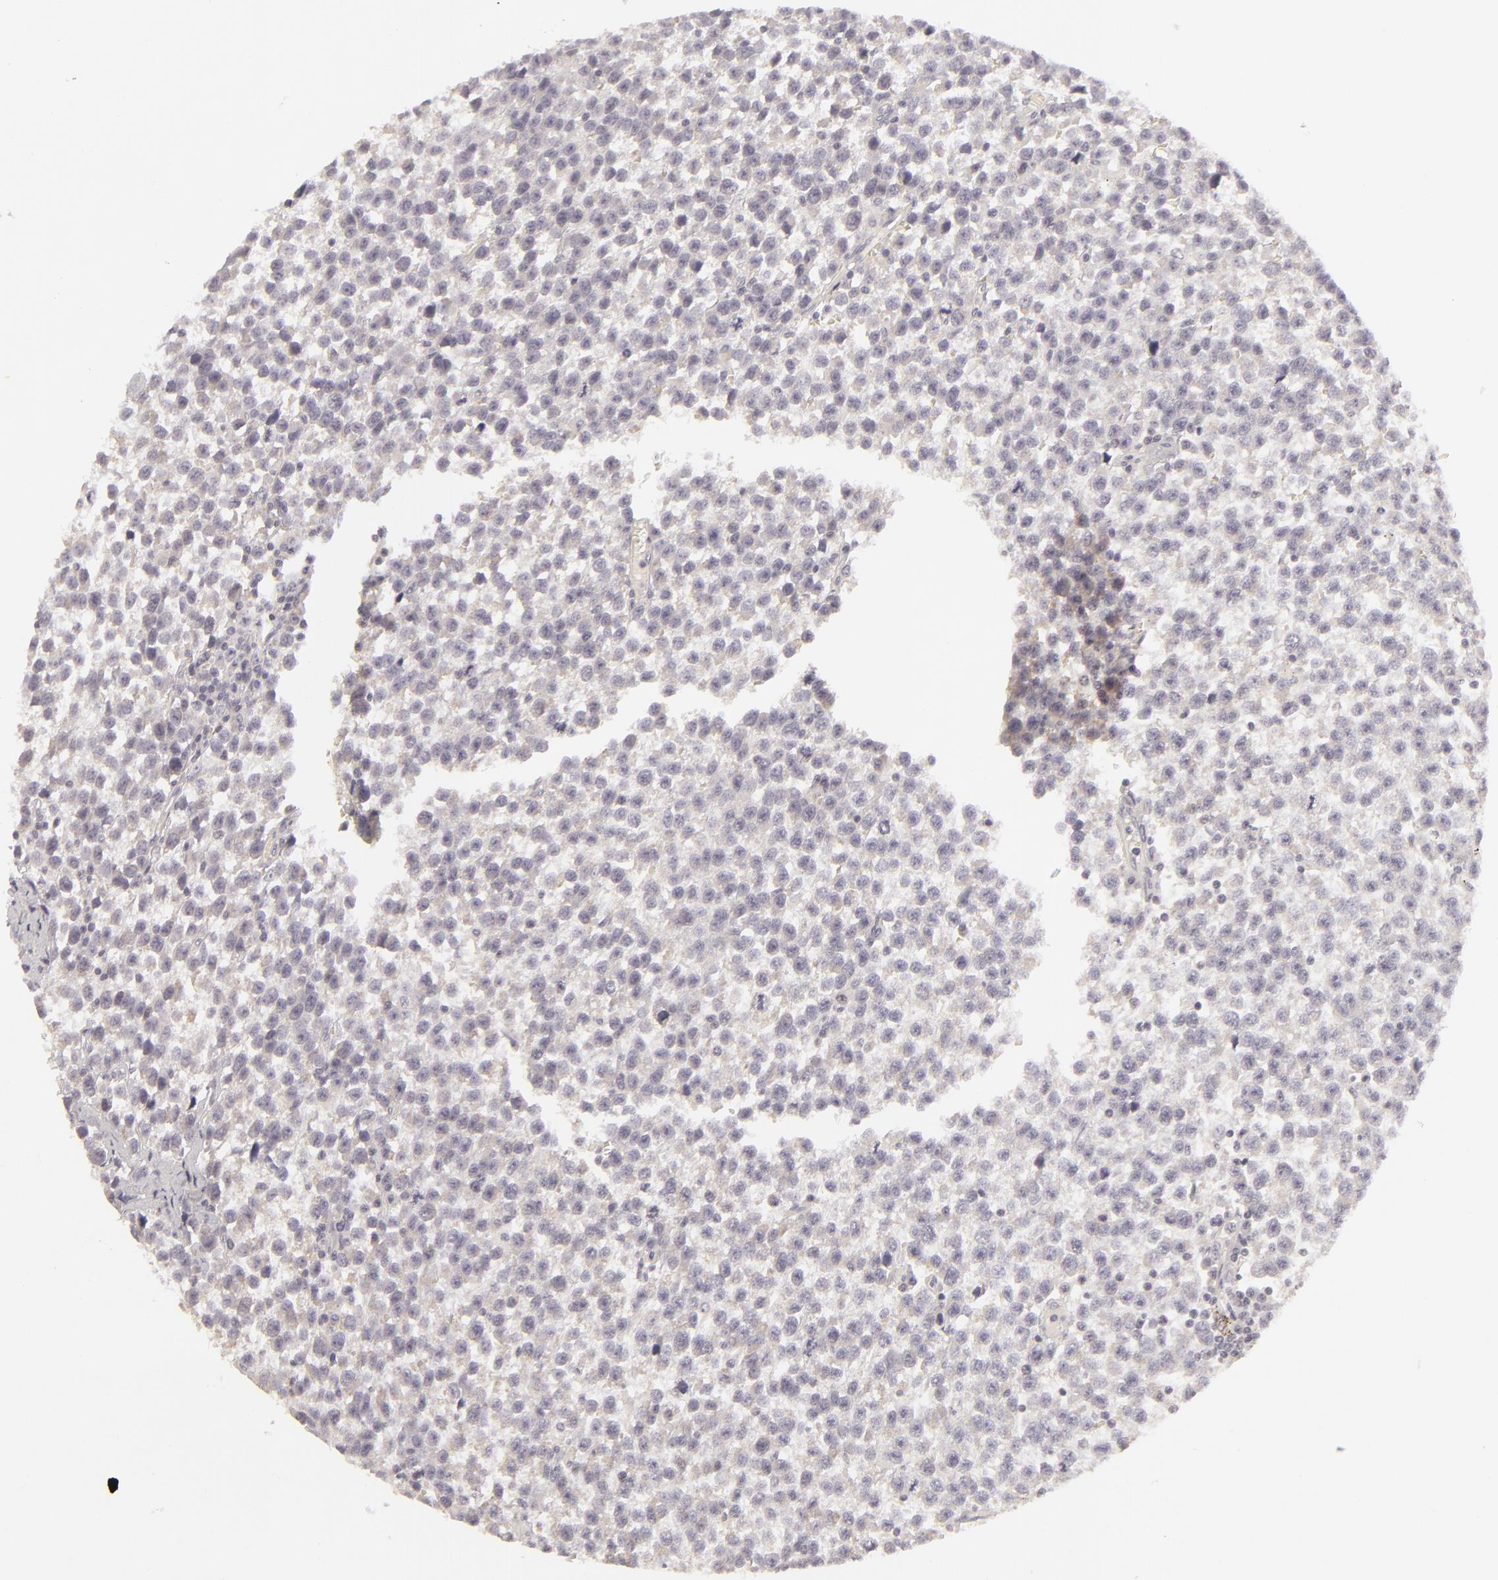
{"staining": {"intensity": "negative", "quantity": "none", "location": "none"}, "tissue": "testis cancer", "cell_type": "Tumor cells", "image_type": "cancer", "snomed": [{"axis": "morphology", "description": "Seminoma, NOS"}, {"axis": "topography", "description": "Testis"}], "caption": "This is an immunohistochemistry (IHC) histopathology image of testis seminoma. There is no positivity in tumor cells.", "gene": "SIX1", "patient": {"sex": "male", "age": 35}}